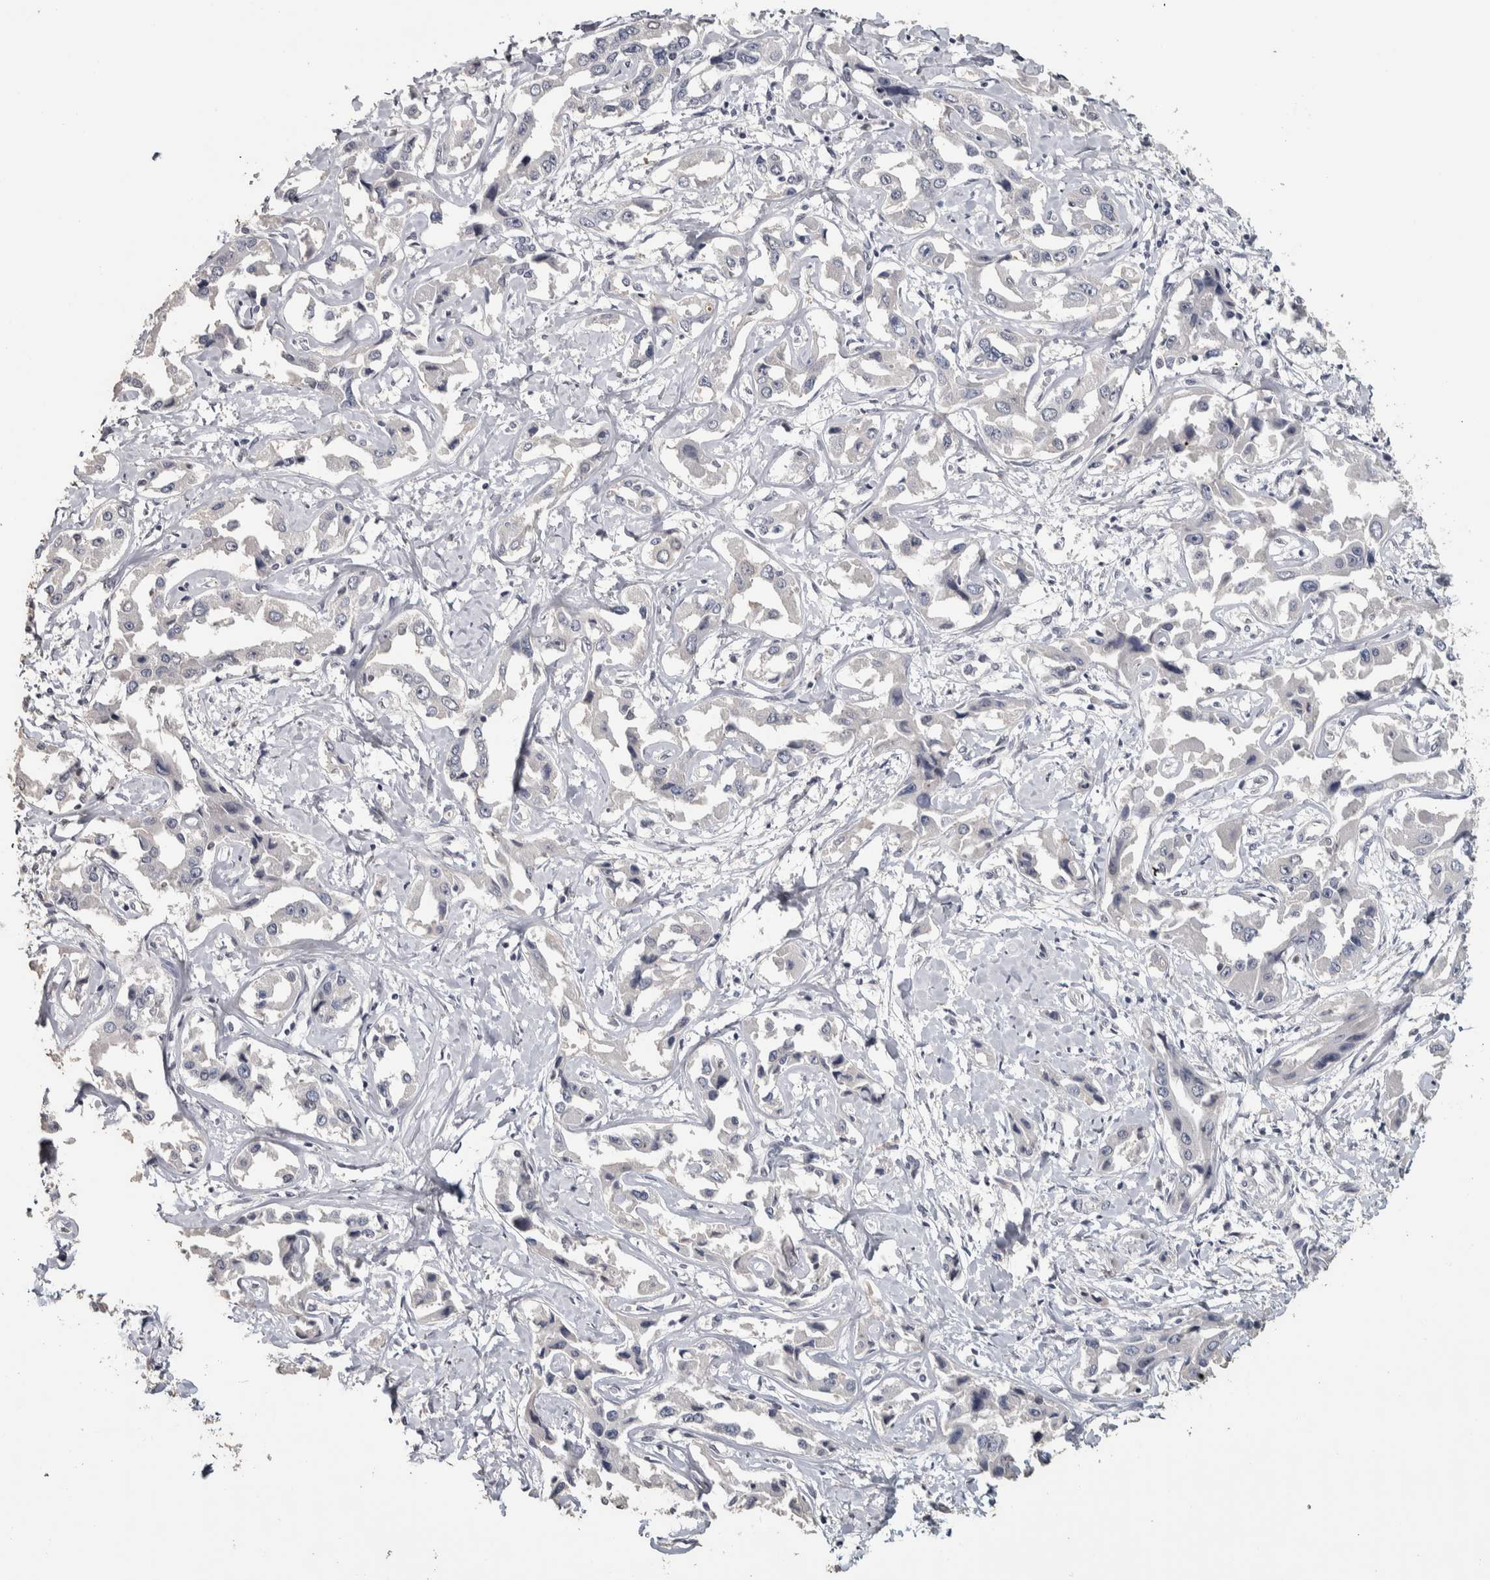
{"staining": {"intensity": "negative", "quantity": "none", "location": "none"}, "tissue": "liver cancer", "cell_type": "Tumor cells", "image_type": "cancer", "snomed": [{"axis": "morphology", "description": "Cholangiocarcinoma"}, {"axis": "topography", "description": "Liver"}], "caption": "IHC image of human liver cancer (cholangiocarcinoma) stained for a protein (brown), which reveals no expression in tumor cells.", "gene": "NECAB1", "patient": {"sex": "male", "age": 59}}